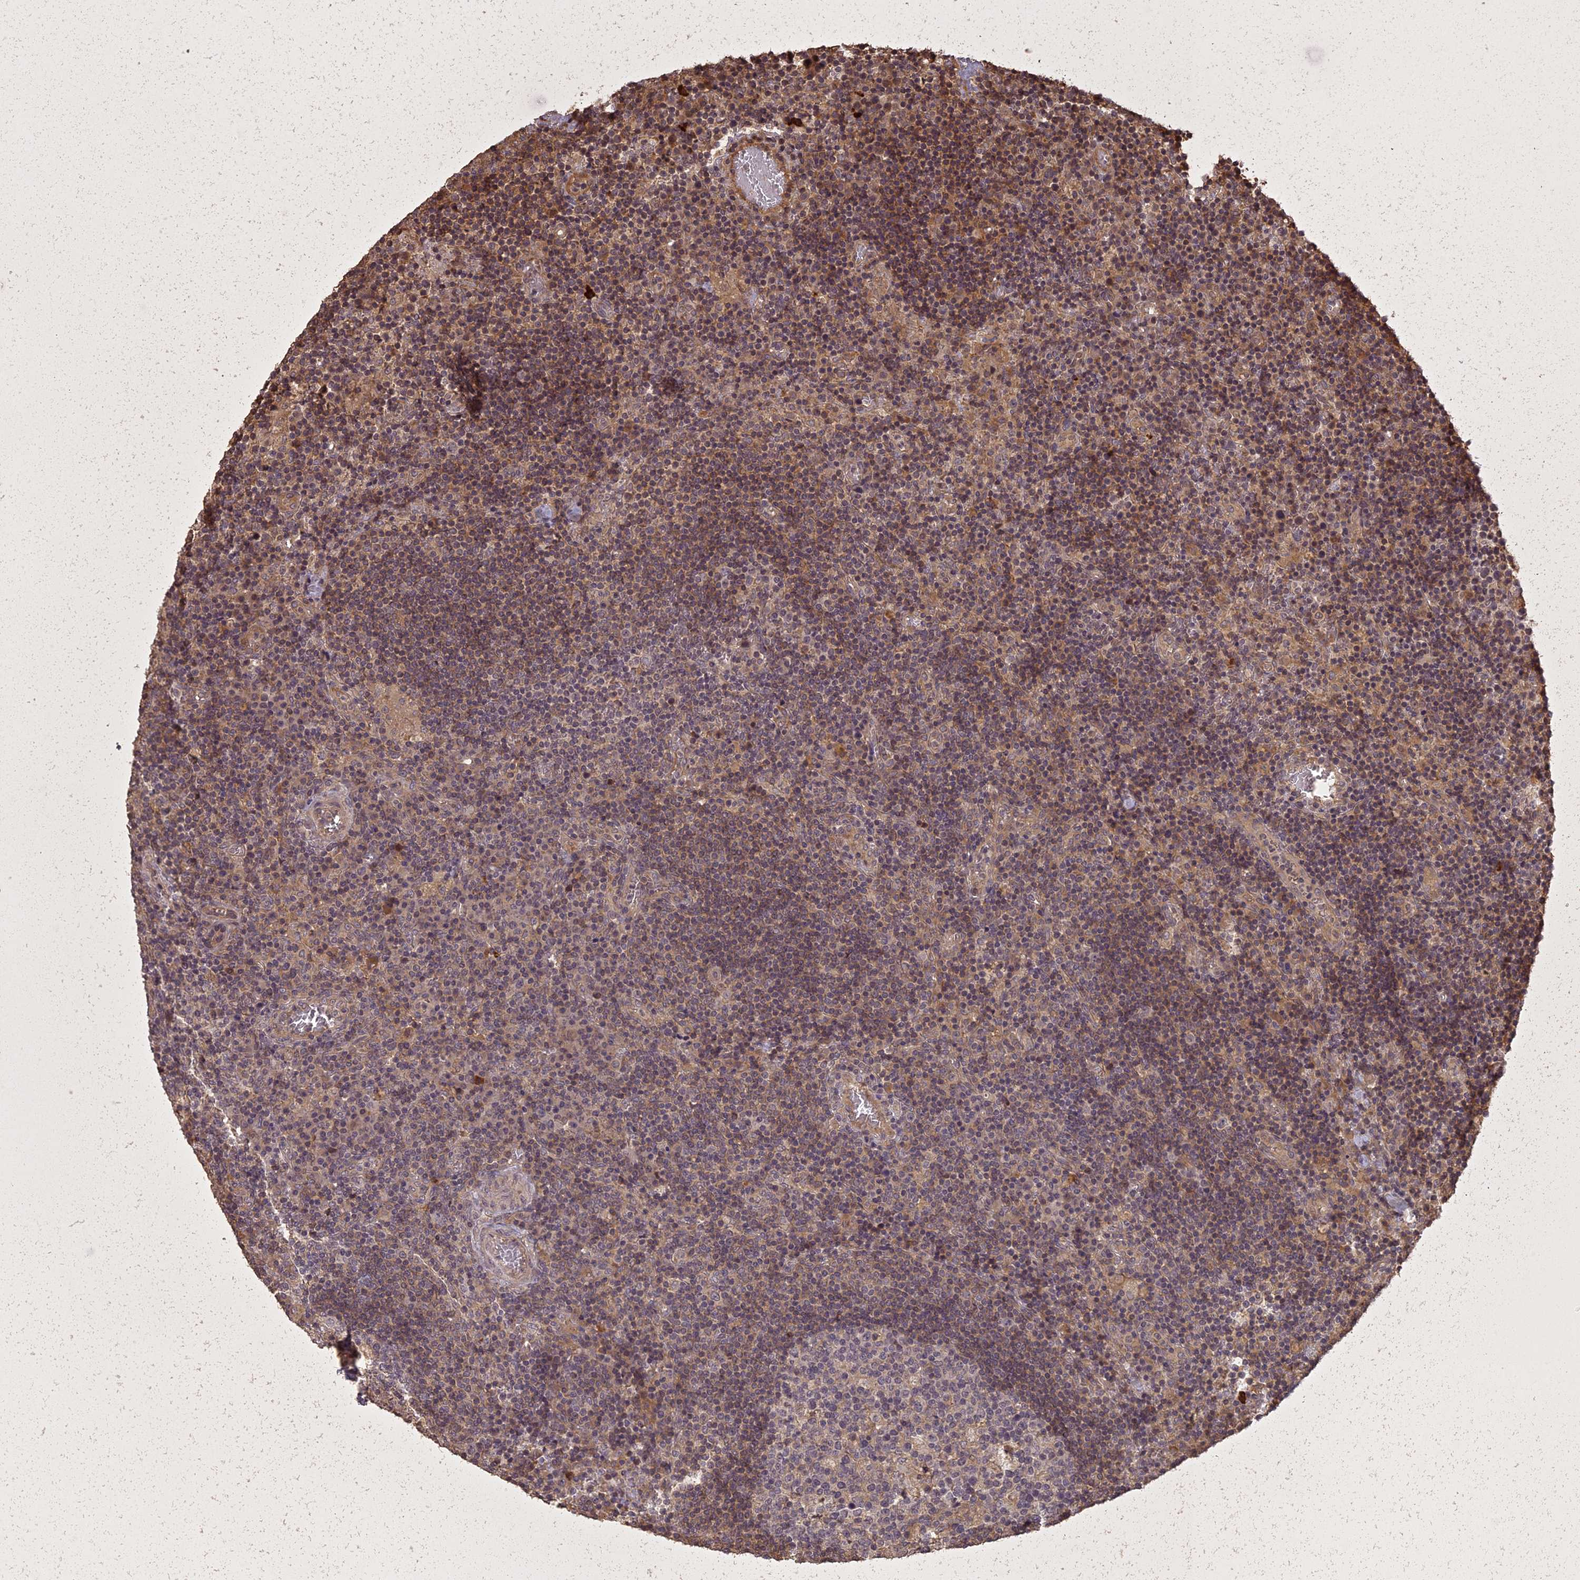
{"staining": {"intensity": "moderate", "quantity": "25%-75%", "location": "cytoplasmic/membranous"}, "tissue": "lymph node", "cell_type": "Germinal center cells", "image_type": "normal", "snomed": [{"axis": "morphology", "description": "Normal tissue, NOS"}, {"axis": "topography", "description": "Lymph node"}], "caption": "Lymph node stained with immunohistochemistry (IHC) demonstrates moderate cytoplasmic/membranous staining in about 25%-75% of germinal center cells.", "gene": "LIN37", "patient": {"sex": "male", "age": 58}}